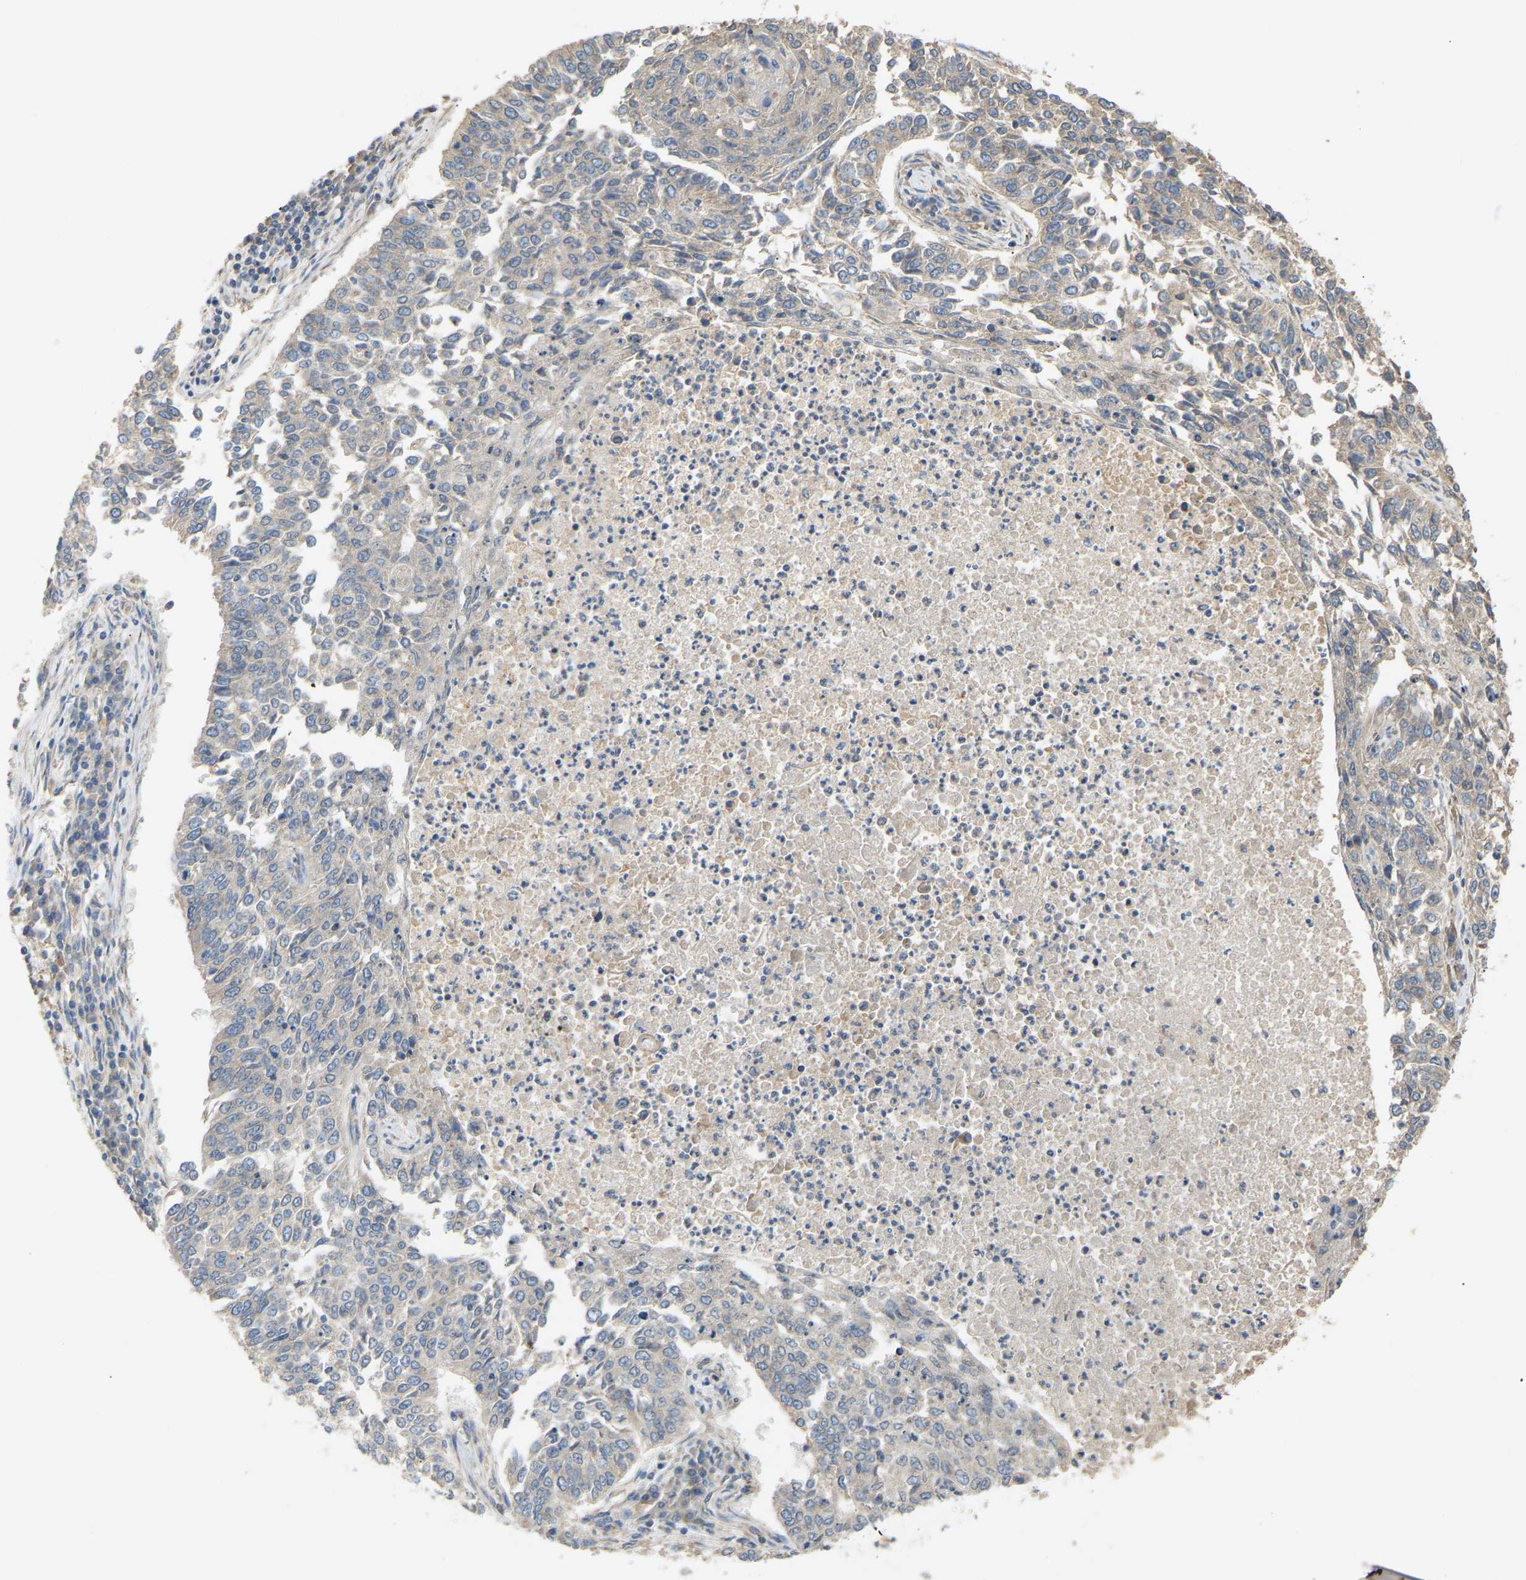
{"staining": {"intensity": "weak", "quantity": "<25%", "location": "cytoplasmic/membranous"}, "tissue": "lung cancer", "cell_type": "Tumor cells", "image_type": "cancer", "snomed": [{"axis": "morphology", "description": "Normal tissue, NOS"}, {"axis": "morphology", "description": "Squamous cell carcinoma, NOS"}, {"axis": "topography", "description": "Cartilage tissue"}, {"axis": "topography", "description": "Bronchus"}, {"axis": "topography", "description": "Lung"}], "caption": "High magnification brightfield microscopy of lung cancer stained with DAB (3,3'-diaminobenzidine) (brown) and counterstained with hematoxylin (blue): tumor cells show no significant expression. (DAB (3,3'-diaminobenzidine) immunohistochemistry, high magnification).", "gene": "PTPN4", "patient": {"sex": "female", "age": 49}}